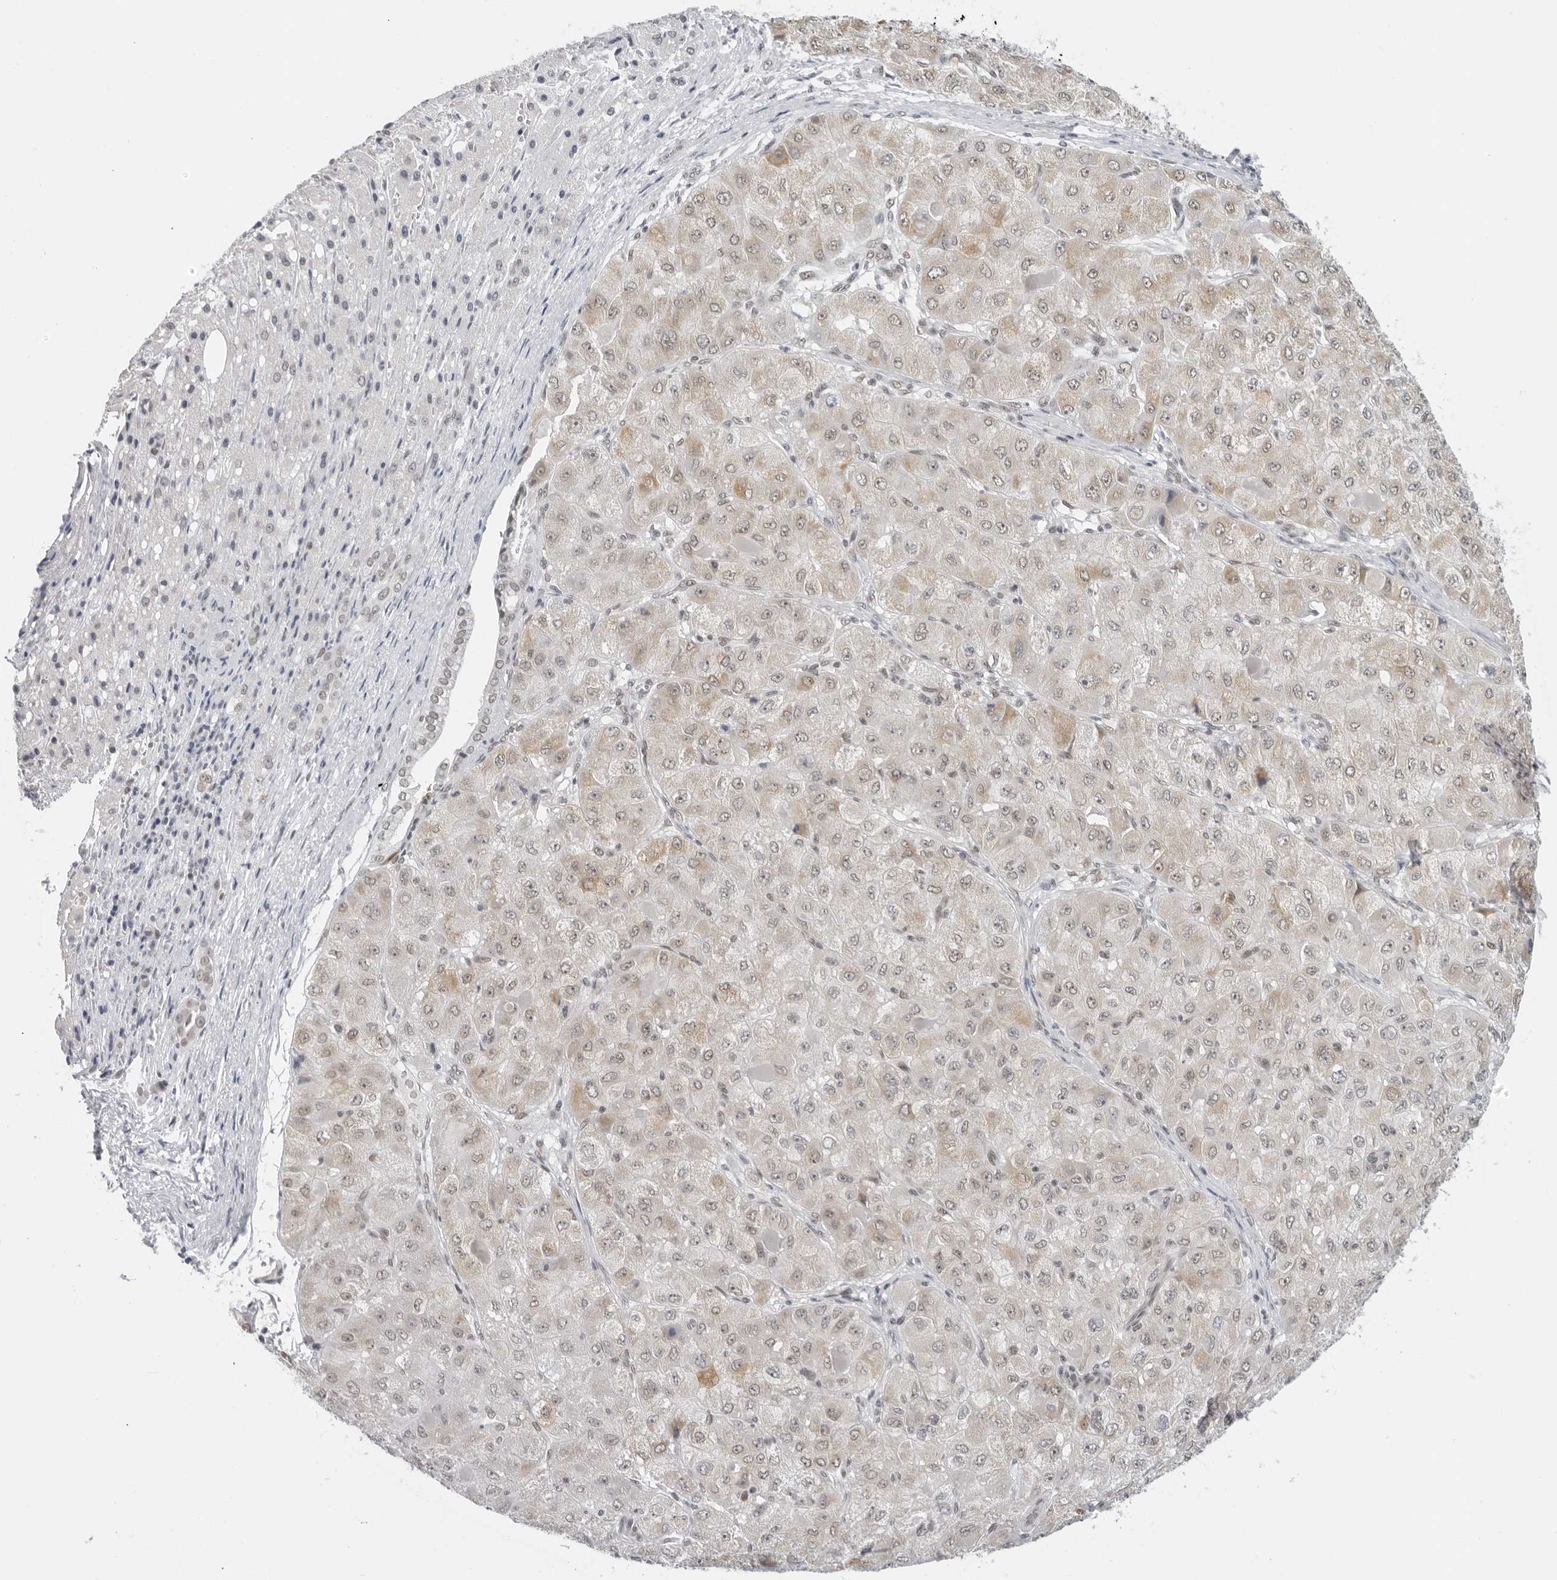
{"staining": {"intensity": "weak", "quantity": "25%-75%", "location": "cytoplasmic/membranous,nuclear"}, "tissue": "liver cancer", "cell_type": "Tumor cells", "image_type": "cancer", "snomed": [{"axis": "morphology", "description": "Carcinoma, Hepatocellular, NOS"}, {"axis": "topography", "description": "Liver"}], "caption": "Protein expression analysis of human hepatocellular carcinoma (liver) reveals weak cytoplasmic/membranous and nuclear positivity in approximately 25%-75% of tumor cells.", "gene": "FOXK2", "patient": {"sex": "male", "age": 80}}